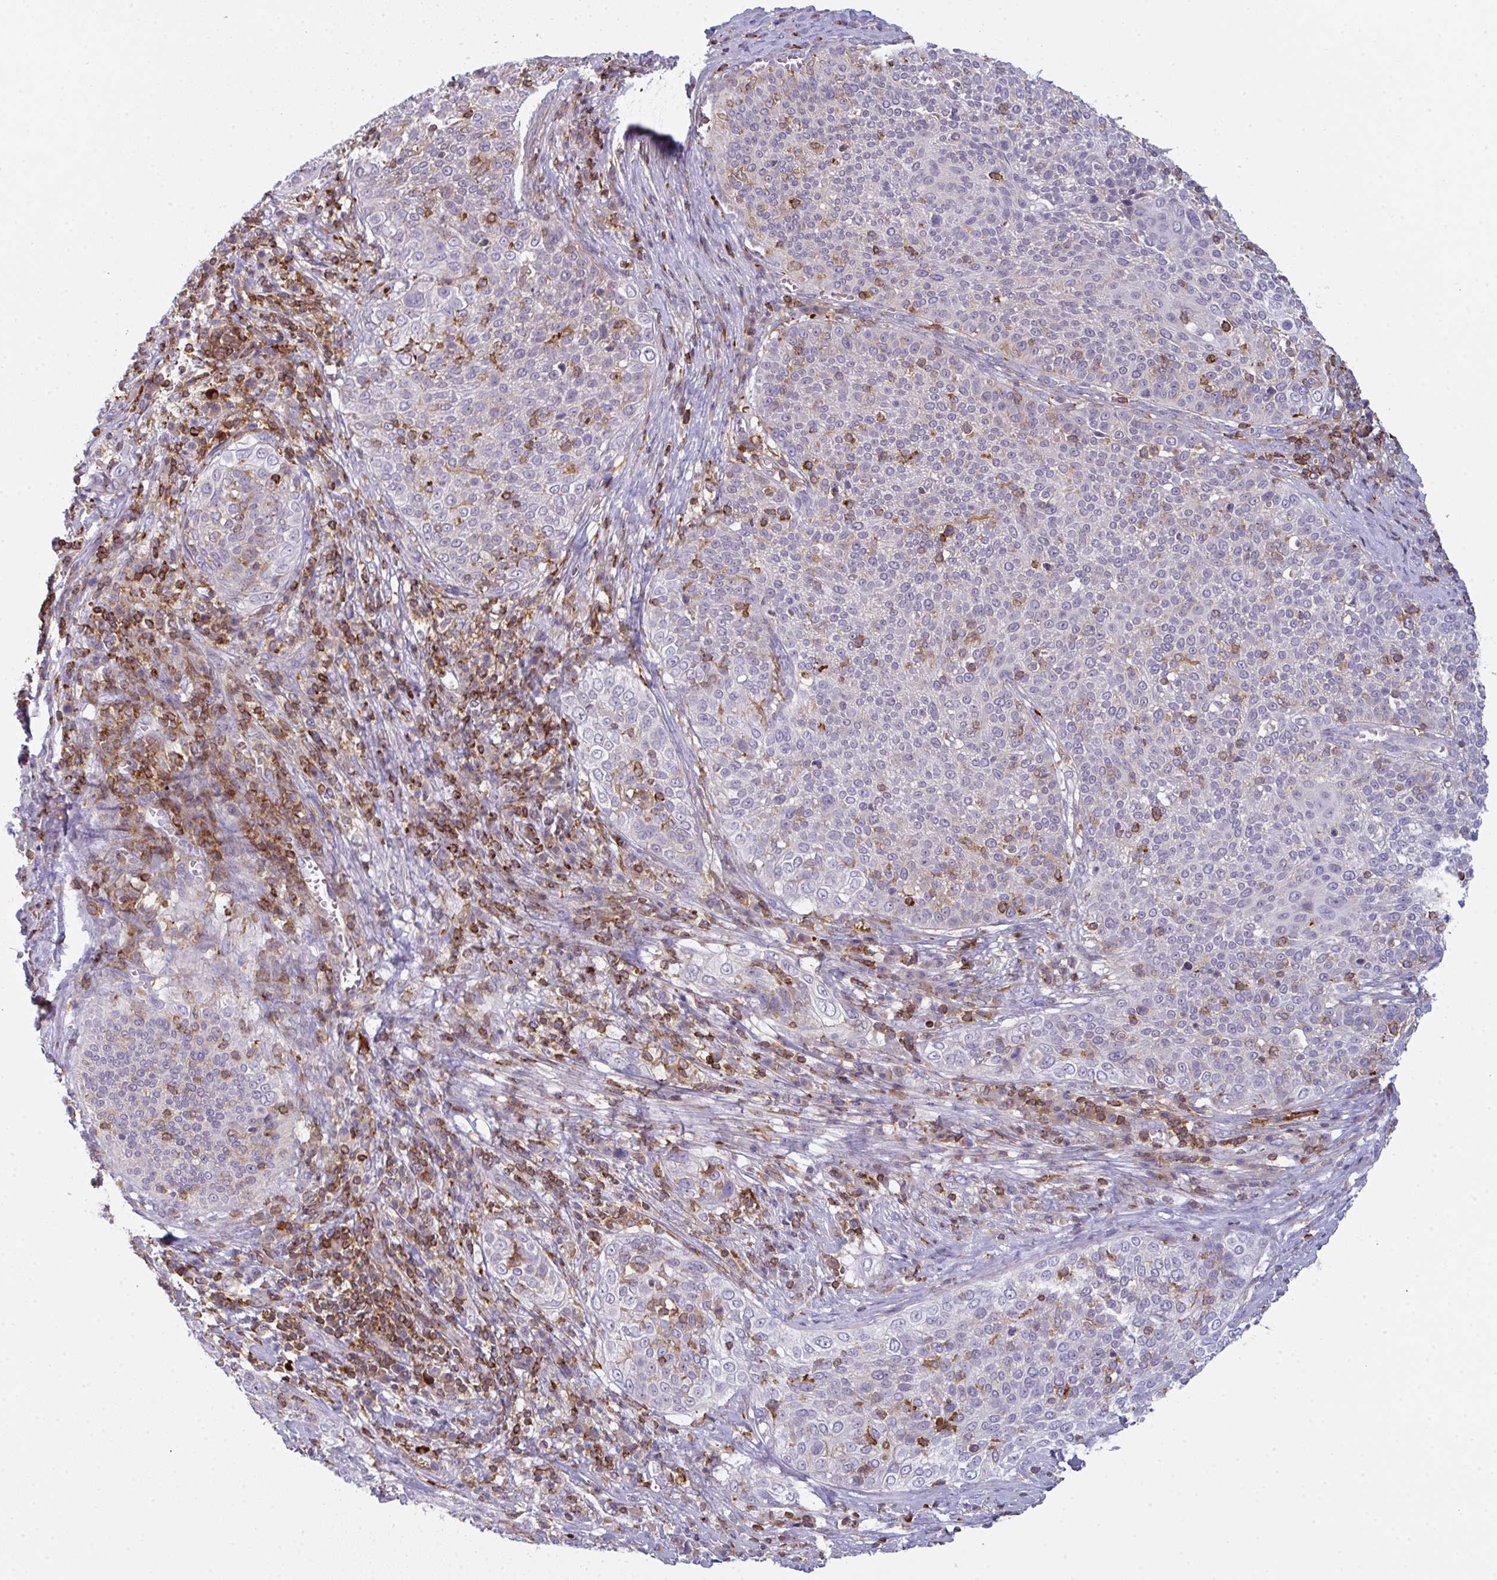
{"staining": {"intensity": "negative", "quantity": "none", "location": "none"}, "tissue": "cervical cancer", "cell_type": "Tumor cells", "image_type": "cancer", "snomed": [{"axis": "morphology", "description": "Squamous cell carcinoma, NOS"}, {"axis": "topography", "description": "Cervix"}], "caption": "Immunohistochemical staining of human squamous cell carcinoma (cervical) displays no significant expression in tumor cells.", "gene": "CD80", "patient": {"sex": "female", "age": 31}}